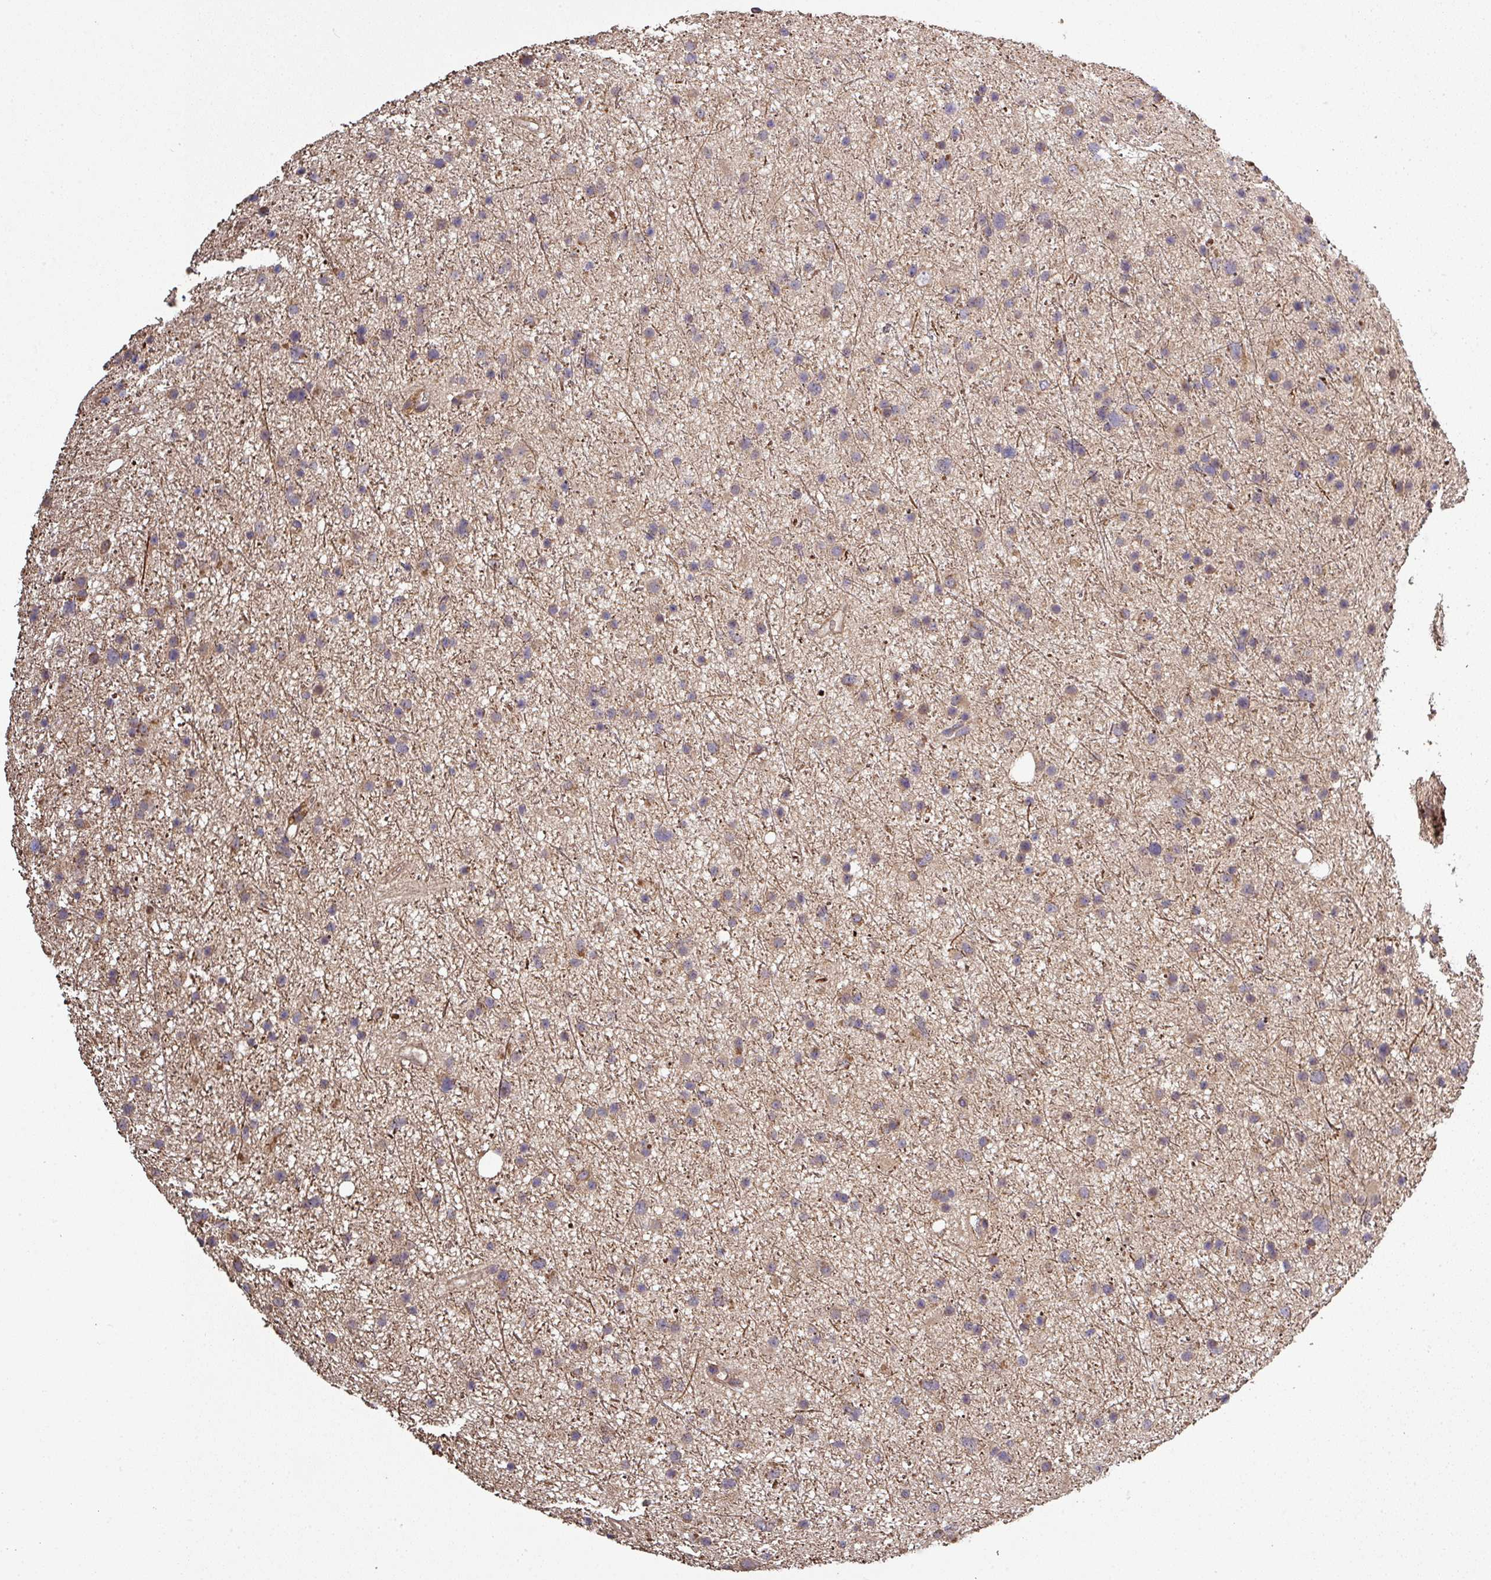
{"staining": {"intensity": "negative", "quantity": "none", "location": "none"}, "tissue": "glioma", "cell_type": "Tumor cells", "image_type": "cancer", "snomed": [{"axis": "morphology", "description": "Glioma, malignant, Low grade"}, {"axis": "topography", "description": "Cerebral cortex"}], "caption": "Immunohistochemistry of human glioma demonstrates no staining in tumor cells. (Stains: DAB immunohistochemistry (IHC) with hematoxylin counter stain, Microscopy: brightfield microscopy at high magnification).", "gene": "ISLR", "patient": {"sex": "female", "age": 39}}